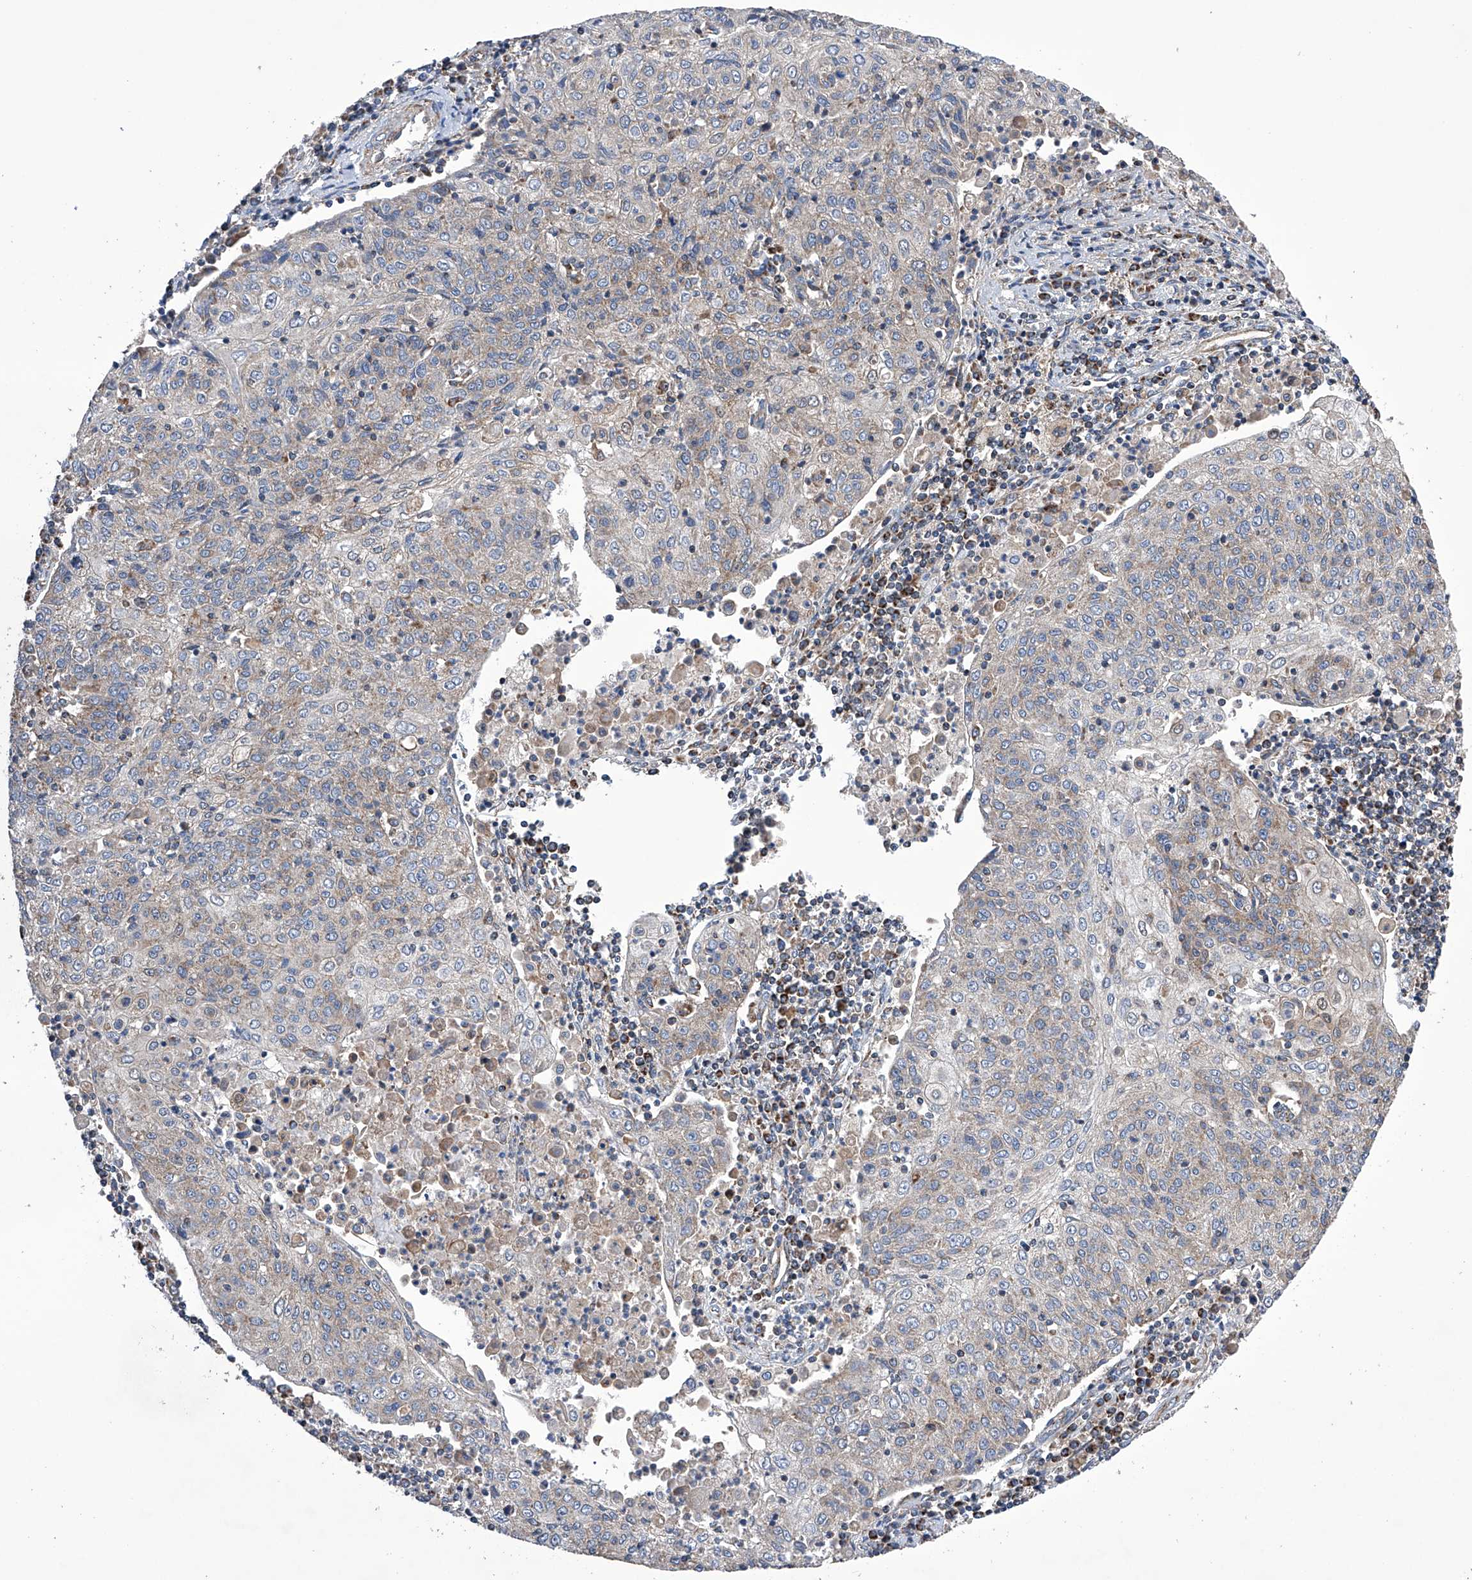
{"staining": {"intensity": "weak", "quantity": "25%-75%", "location": "cytoplasmic/membranous"}, "tissue": "cervical cancer", "cell_type": "Tumor cells", "image_type": "cancer", "snomed": [{"axis": "morphology", "description": "Squamous cell carcinoma, NOS"}, {"axis": "topography", "description": "Cervix"}], "caption": "Human cervical squamous cell carcinoma stained for a protein (brown) demonstrates weak cytoplasmic/membranous positive expression in about 25%-75% of tumor cells.", "gene": "EFCAB2", "patient": {"sex": "female", "age": 48}}